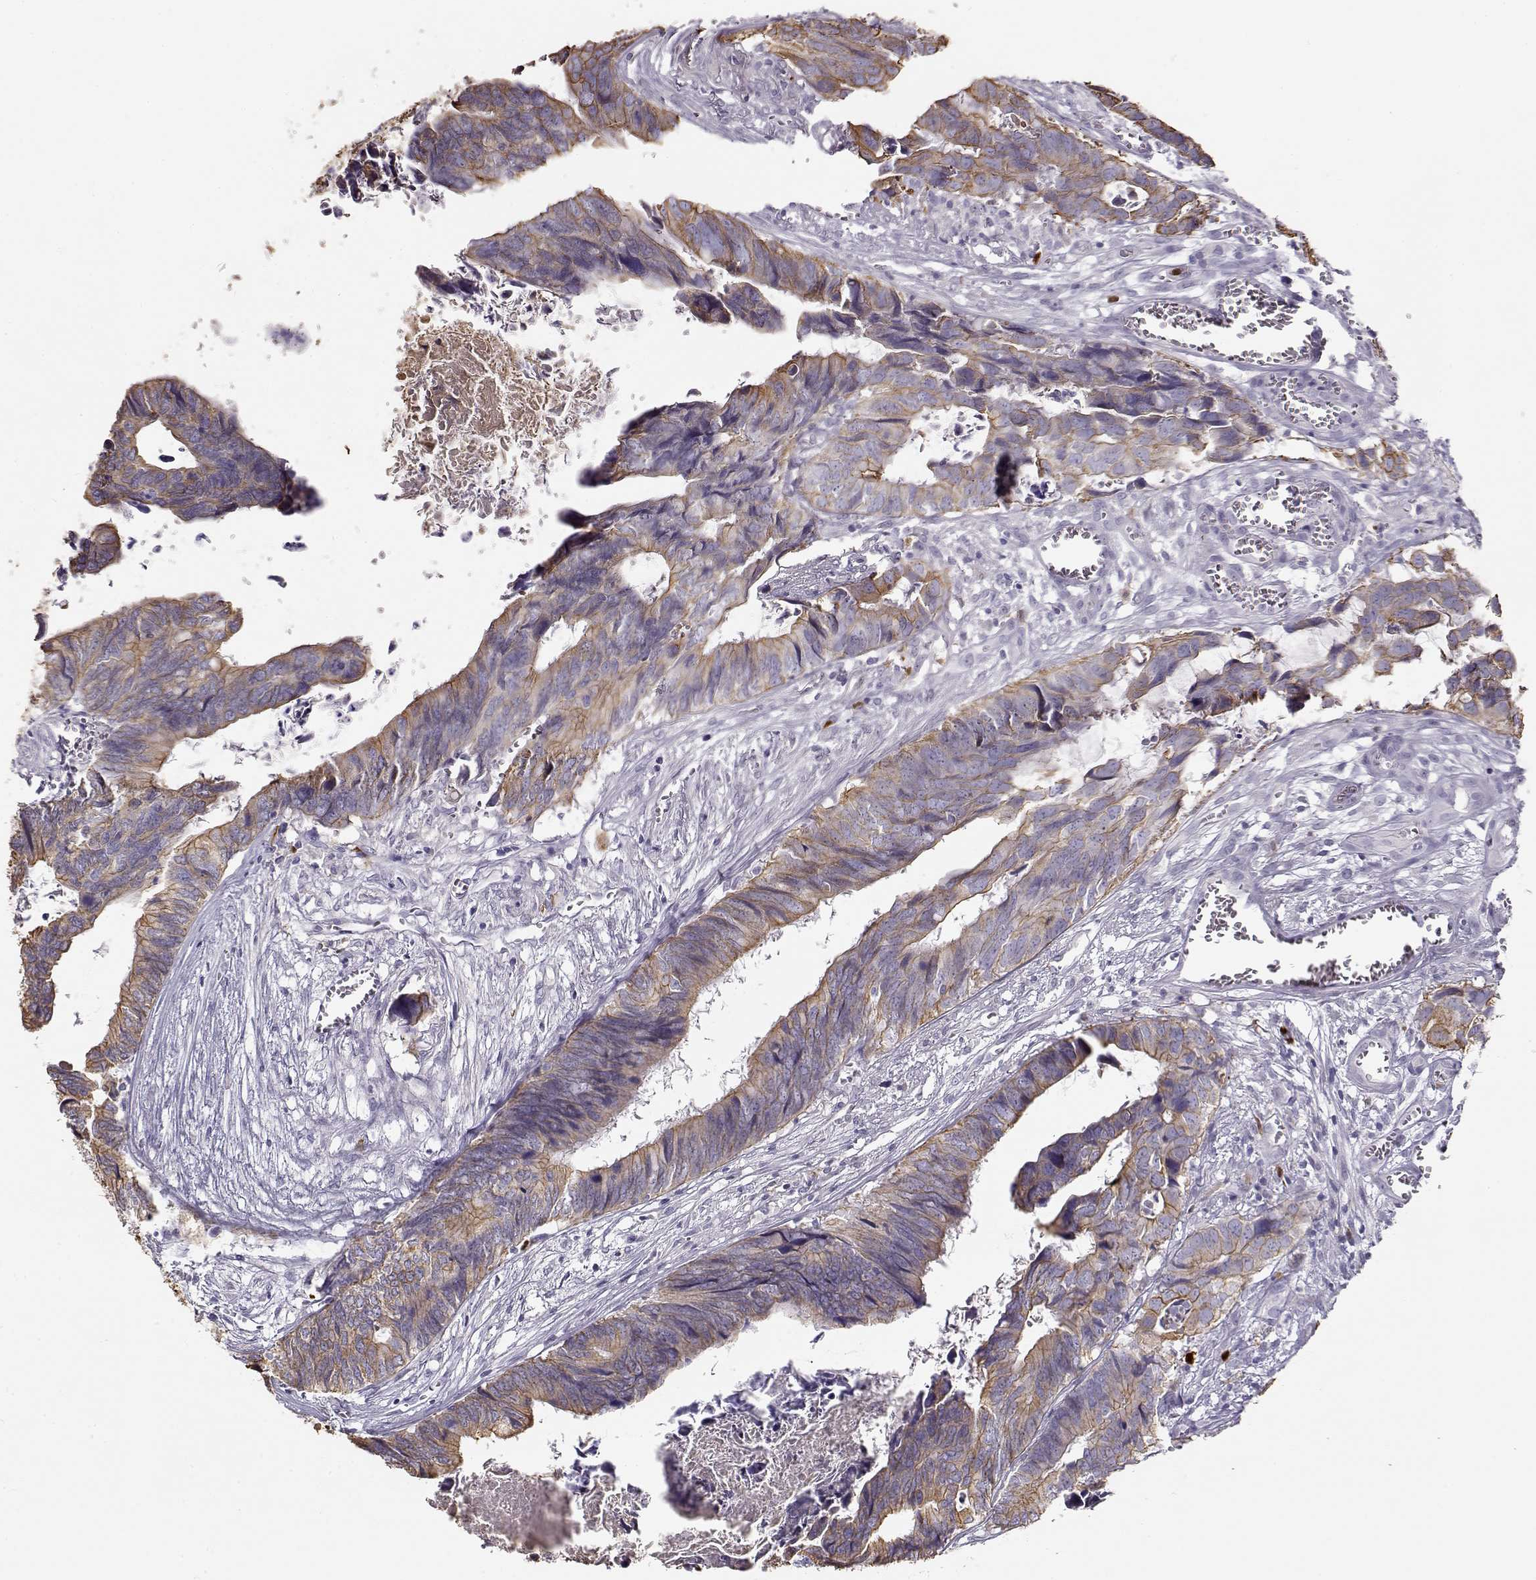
{"staining": {"intensity": "moderate", "quantity": ">75%", "location": "cytoplasmic/membranous"}, "tissue": "colorectal cancer", "cell_type": "Tumor cells", "image_type": "cancer", "snomed": [{"axis": "morphology", "description": "Adenocarcinoma, NOS"}, {"axis": "topography", "description": "Colon"}], "caption": "Colorectal cancer tissue displays moderate cytoplasmic/membranous positivity in approximately >75% of tumor cells (DAB (3,3'-diaminobenzidine) IHC with brightfield microscopy, high magnification).", "gene": "S100B", "patient": {"sex": "female", "age": 82}}